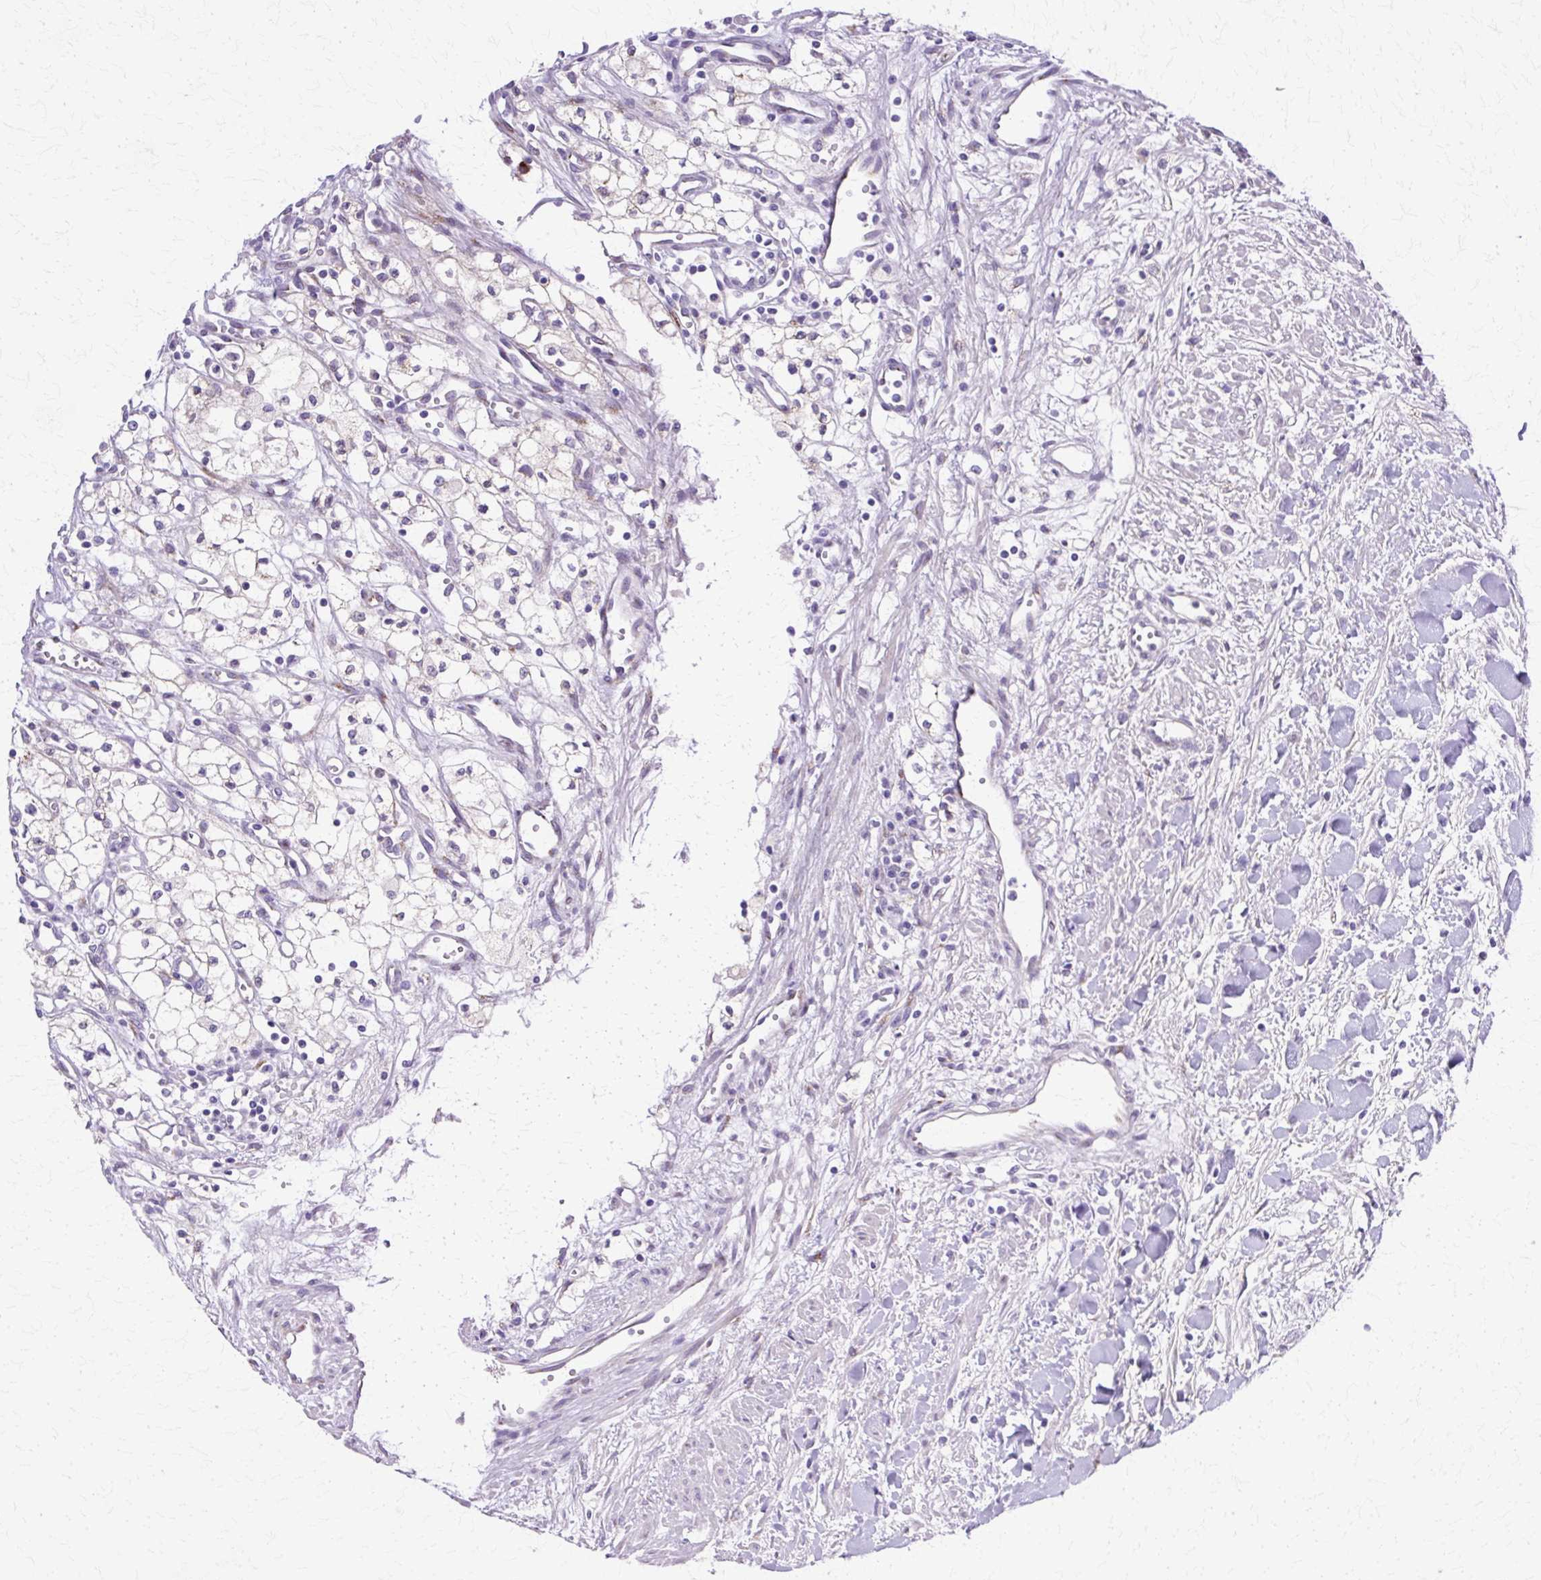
{"staining": {"intensity": "negative", "quantity": "none", "location": "none"}, "tissue": "renal cancer", "cell_type": "Tumor cells", "image_type": "cancer", "snomed": [{"axis": "morphology", "description": "Adenocarcinoma, NOS"}, {"axis": "topography", "description": "Kidney"}], "caption": "A high-resolution micrograph shows IHC staining of adenocarcinoma (renal), which displays no significant expression in tumor cells.", "gene": "TBC1D3G", "patient": {"sex": "male", "age": 59}}